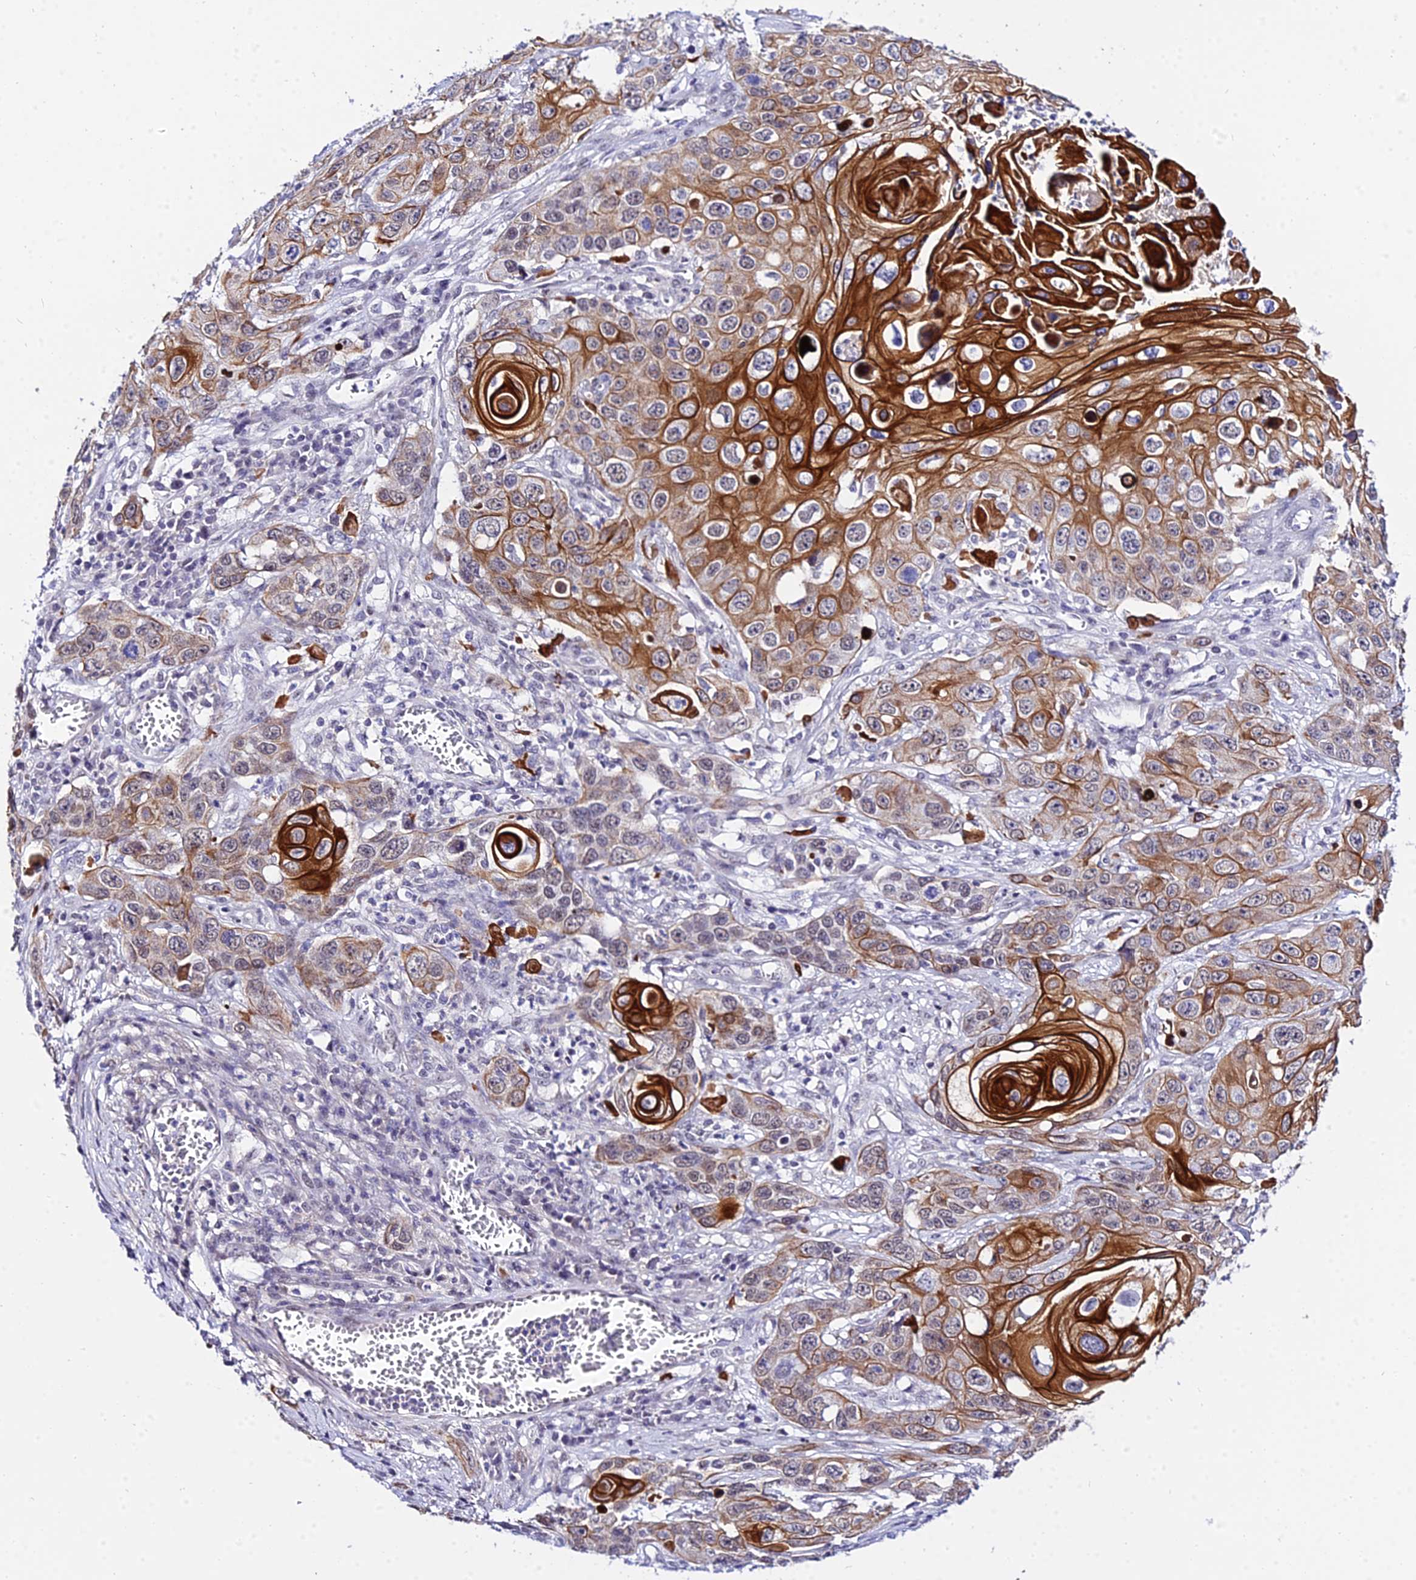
{"staining": {"intensity": "strong", "quantity": ">75%", "location": "cytoplasmic/membranous"}, "tissue": "skin cancer", "cell_type": "Tumor cells", "image_type": "cancer", "snomed": [{"axis": "morphology", "description": "Squamous cell carcinoma, NOS"}, {"axis": "topography", "description": "Skin"}], "caption": "IHC (DAB) staining of human skin cancer displays strong cytoplasmic/membranous protein positivity in approximately >75% of tumor cells.", "gene": "ZNF628", "patient": {"sex": "male", "age": 55}}